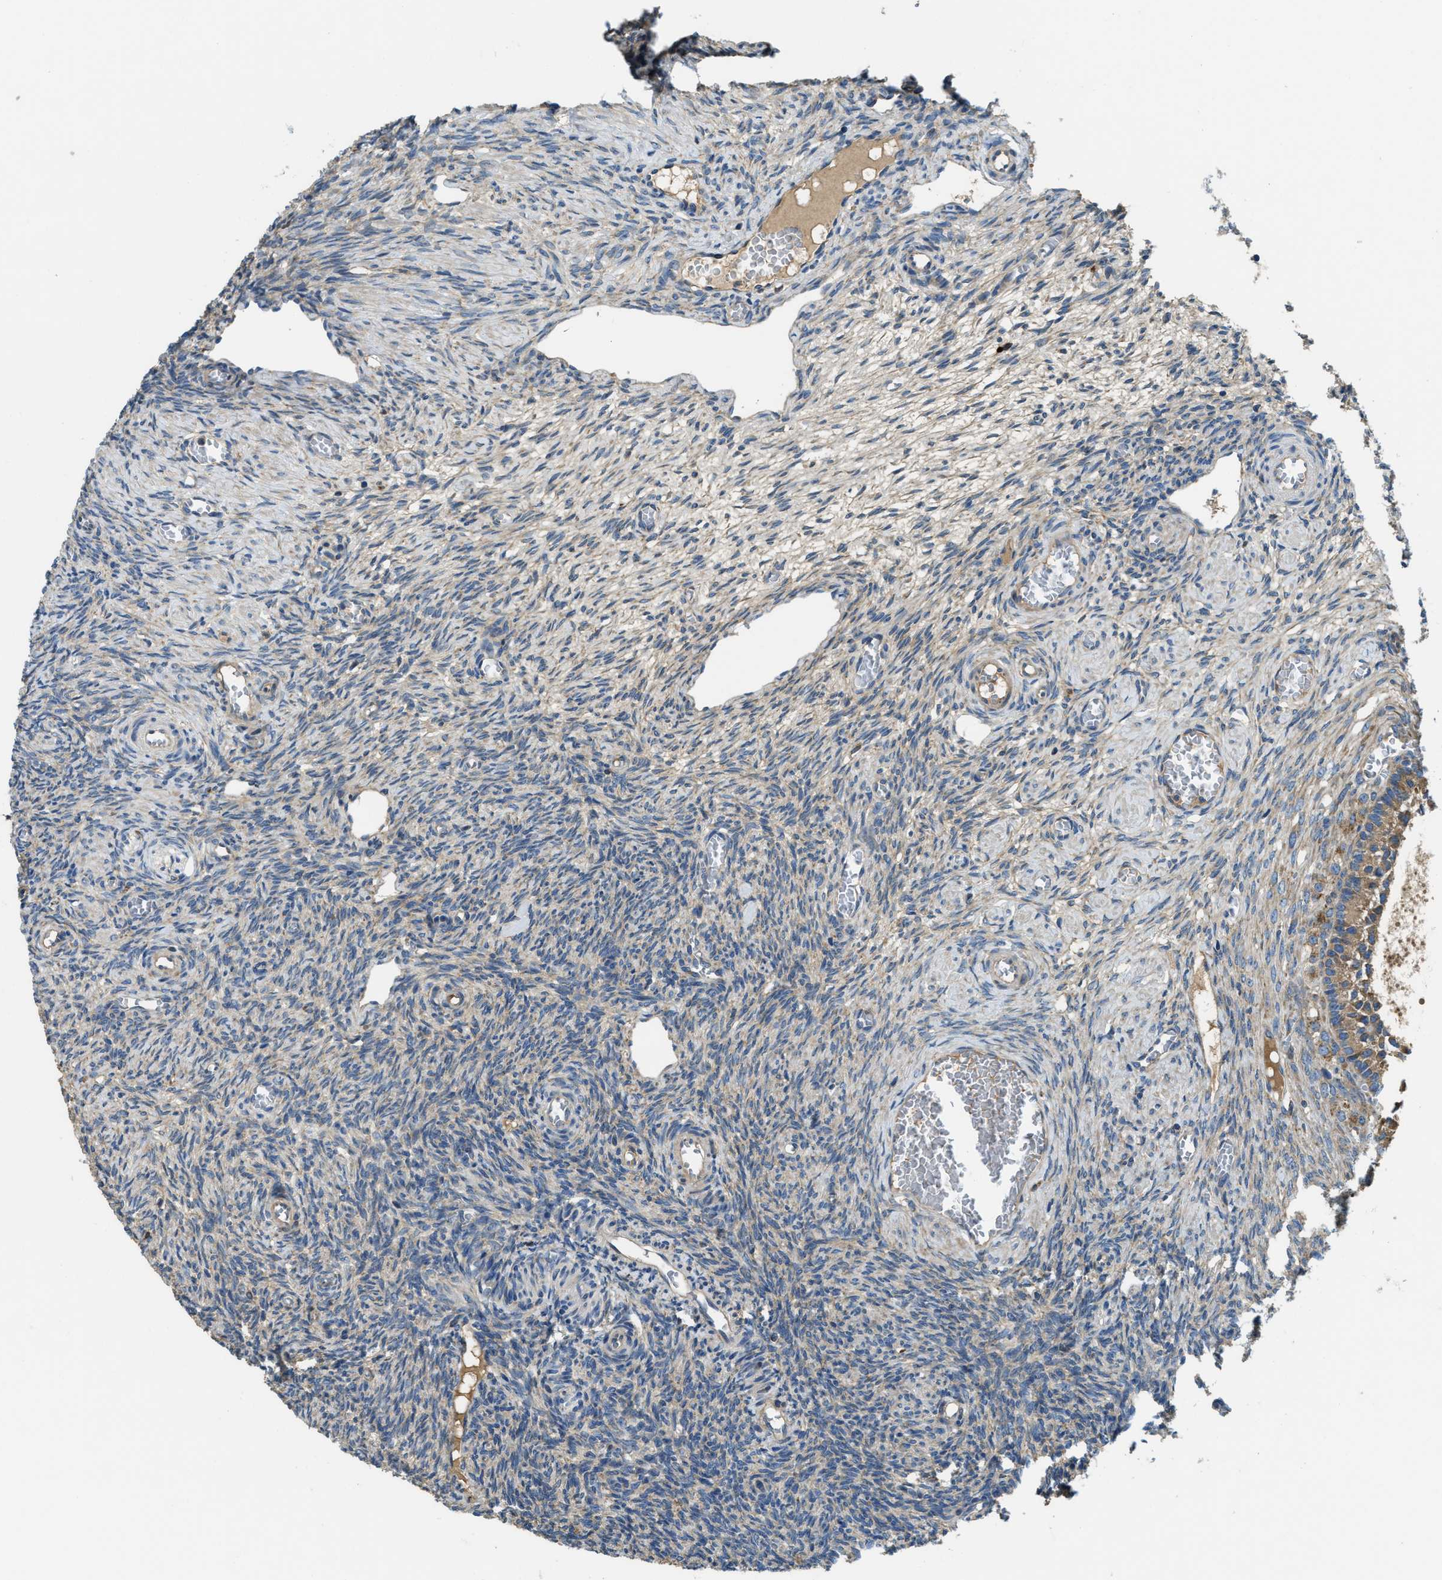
{"staining": {"intensity": "weak", "quantity": "<25%", "location": "cytoplasmic/membranous"}, "tissue": "ovary", "cell_type": "Ovarian stroma cells", "image_type": "normal", "snomed": [{"axis": "morphology", "description": "Normal tissue, NOS"}, {"axis": "topography", "description": "Ovary"}], "caption": "DAB immunohistochemical staining of normal human ovary shows no significant staining in ovarian stroma cells.", "gene": "SSR1", "patient": {"sex": "female", "age": 27}}